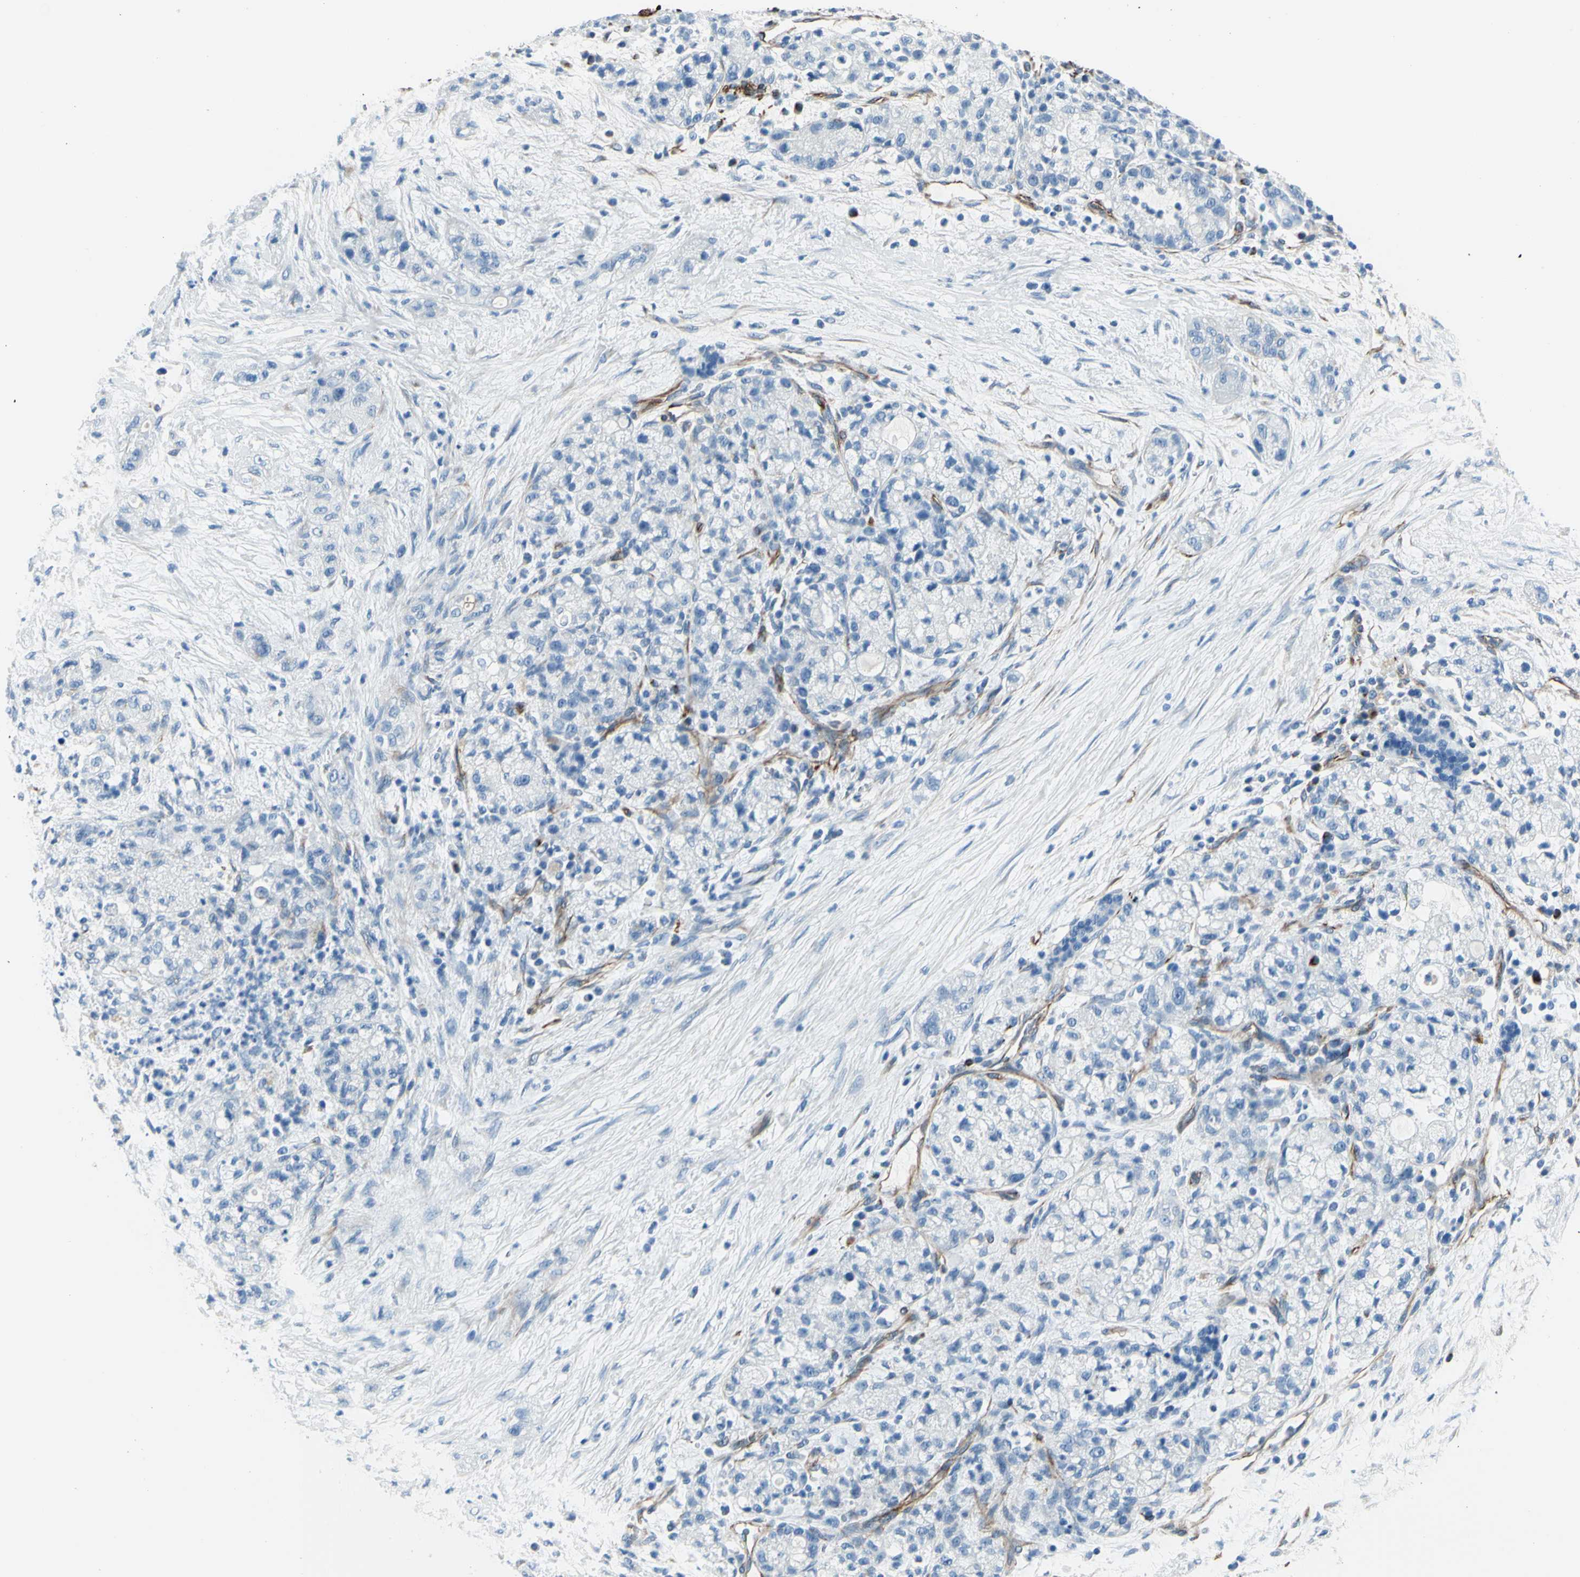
{"staining": {"intensity": "negative", "quantity": "none", "location": "none"}, "tissue": "pancreatic cancer", "cell_type": "Tumor cells", "image_type": "cancer", "snomed": [{"axis": "morphology", "description": "Adenocarcinoma, NOS"}, {"axis": "topography", "description": "Pancreas"}], "caption": "There is no significant staining in tumor cells of pancreatic cancer (adenocarcinoma).", "gene": "PTH2R", "patient": {"sex": "female", "age": 78}}